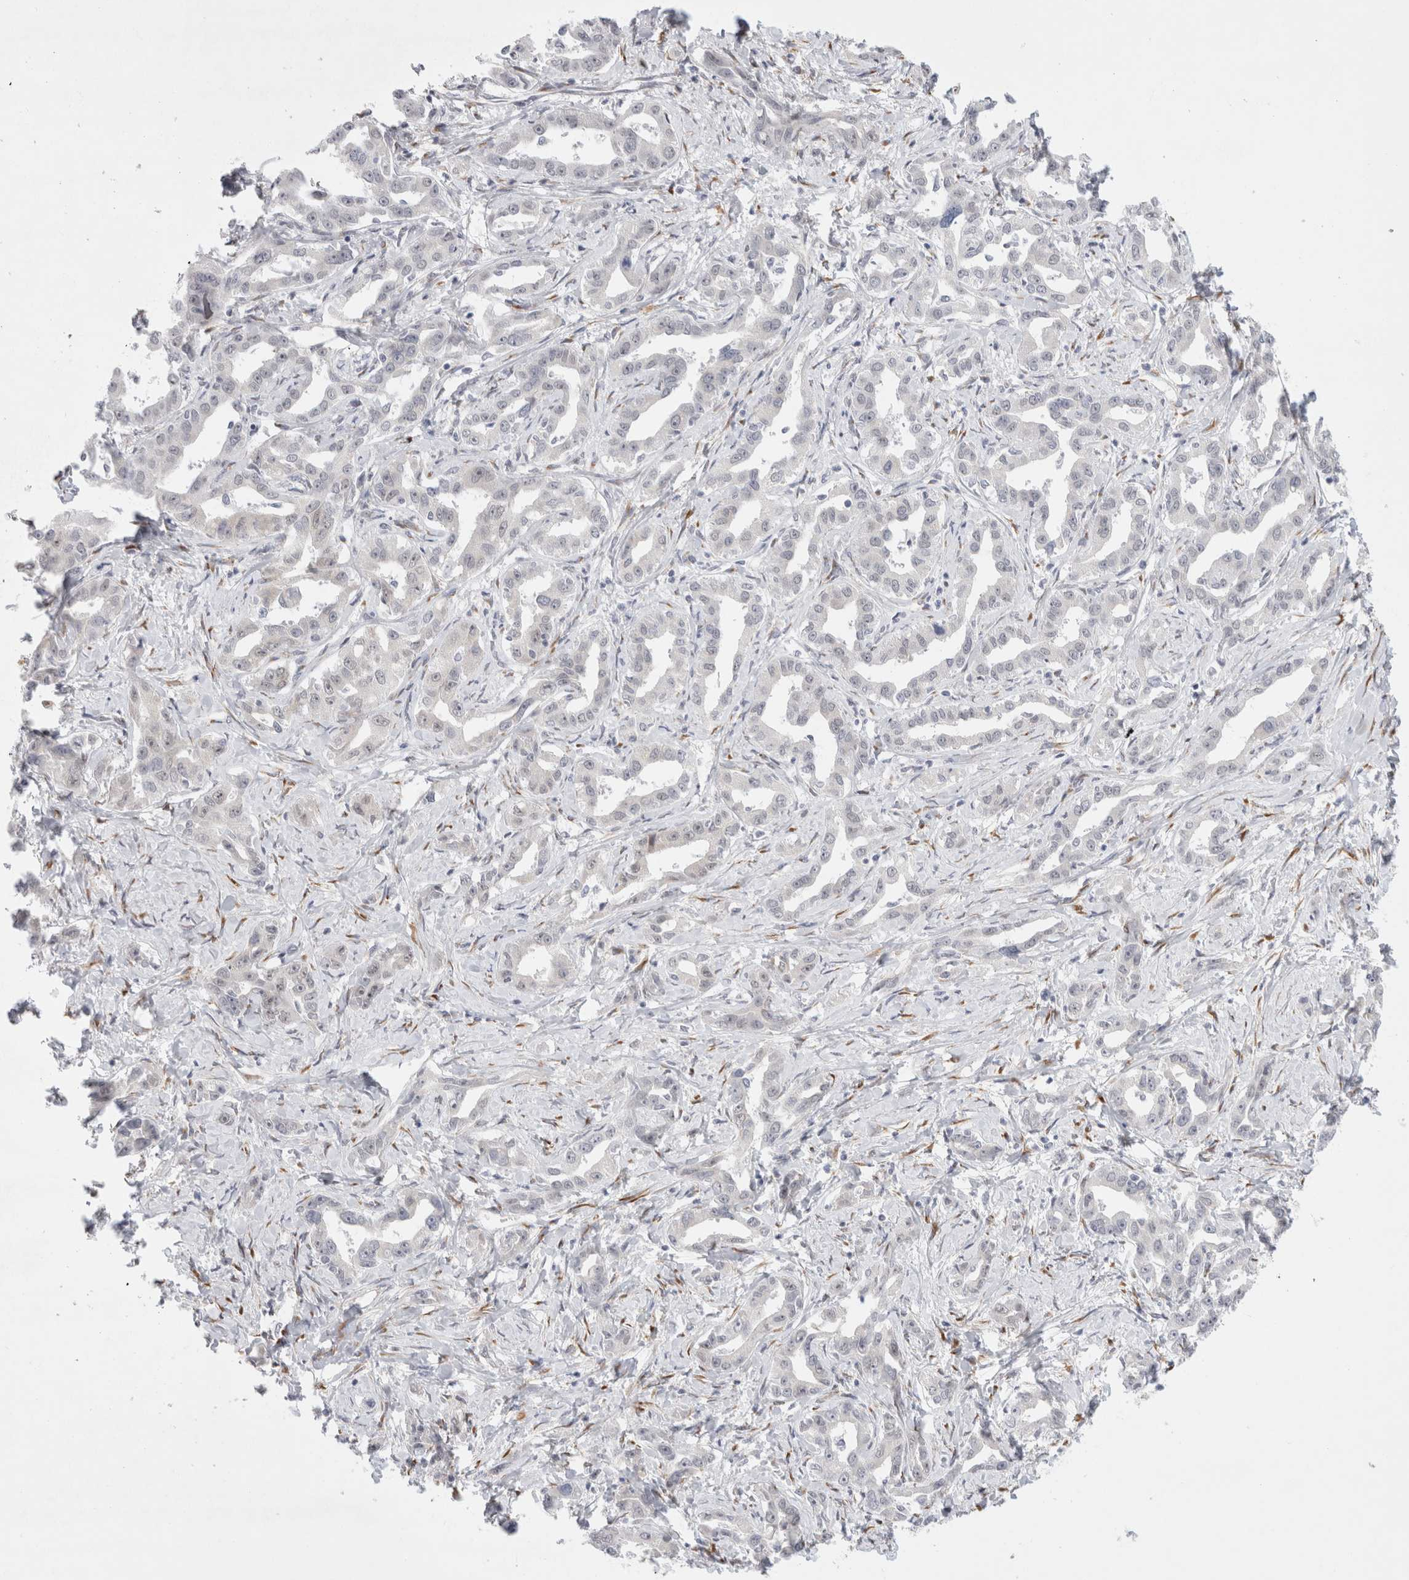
{"staining": {"intensity": "negative", "quantity": "none", "location": "none"}, "tissue": "liver cancer", "cell_type": "Tumor cells", "image_type": "cancer", "snomed": [{"axis": "morphology", "description": "Cholangiocarcinoma"}, {"axis": "topography", "description": "Liver"}], "caption": "Human liver cancer (cholangiocarcinoma) stained for a protein using immunohistochemistry (IHC) displays no expression in tumor cells.", "gene": "TRMT1L", "patient": {"sex": "male", "age": 59}}